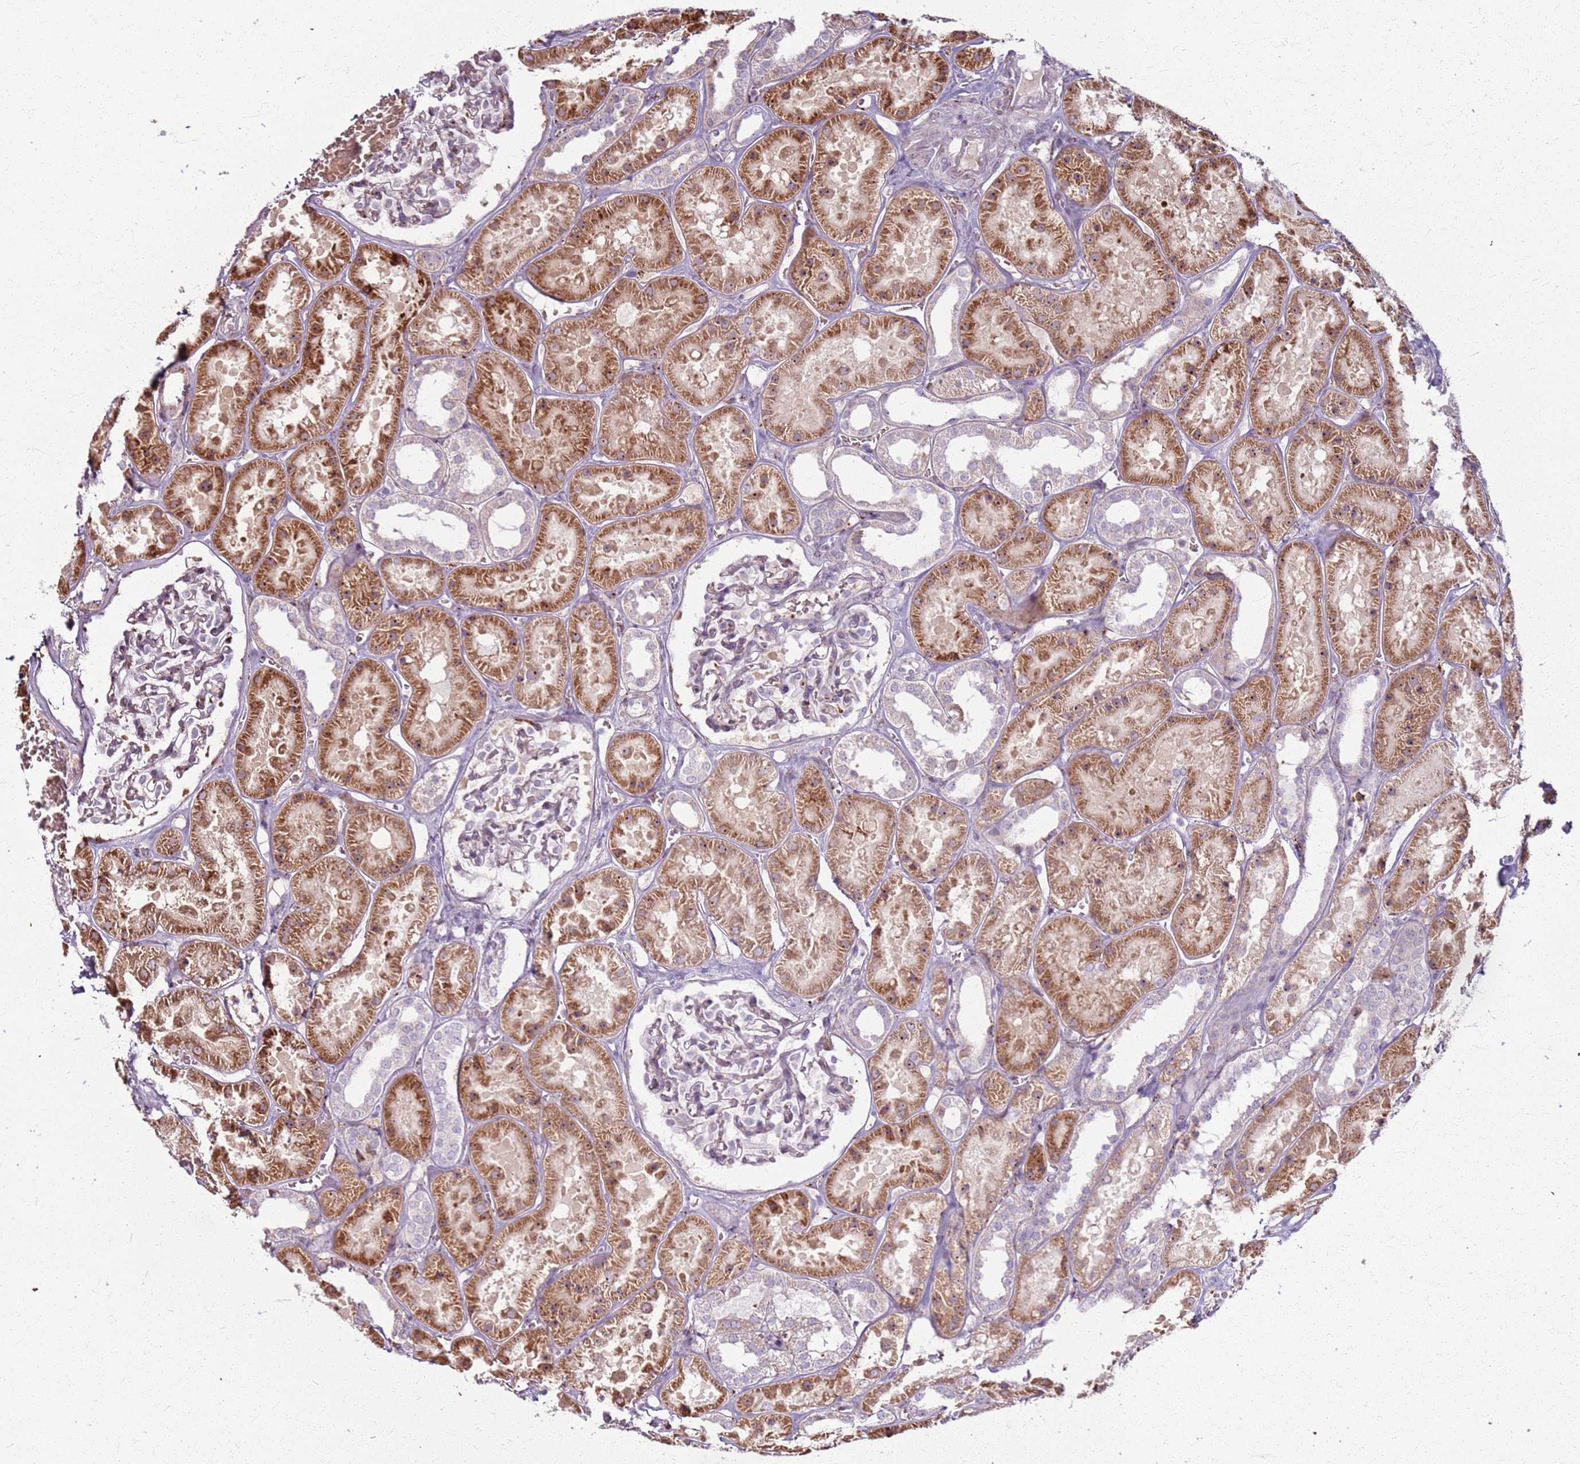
{"staining": {"intensity": "weak", "quantity": "25%-75%", "location": "cytoplasmic/membranous"}, "tissue": "kidney", "cell_type": "Cells in glomeruli", "image_type": "normal", "snomed": [{"axis": "morphology", "description": "Normal tissue, NOS"}, {"axis": "topography", "description": "Kidney"}], "caption": "A histopathology image of kidney stained for a protein reveals weak cytoplasmic/membranous brown staining in cells in glomeruli. (Stains: DAB (3,3'-diaminobenzidine) in brown, nuclei in blue, Microscopy: brightfield microscopy at high magnification).", "gene": "KRI1", "patient": {"sex": "female", "age": 41}}